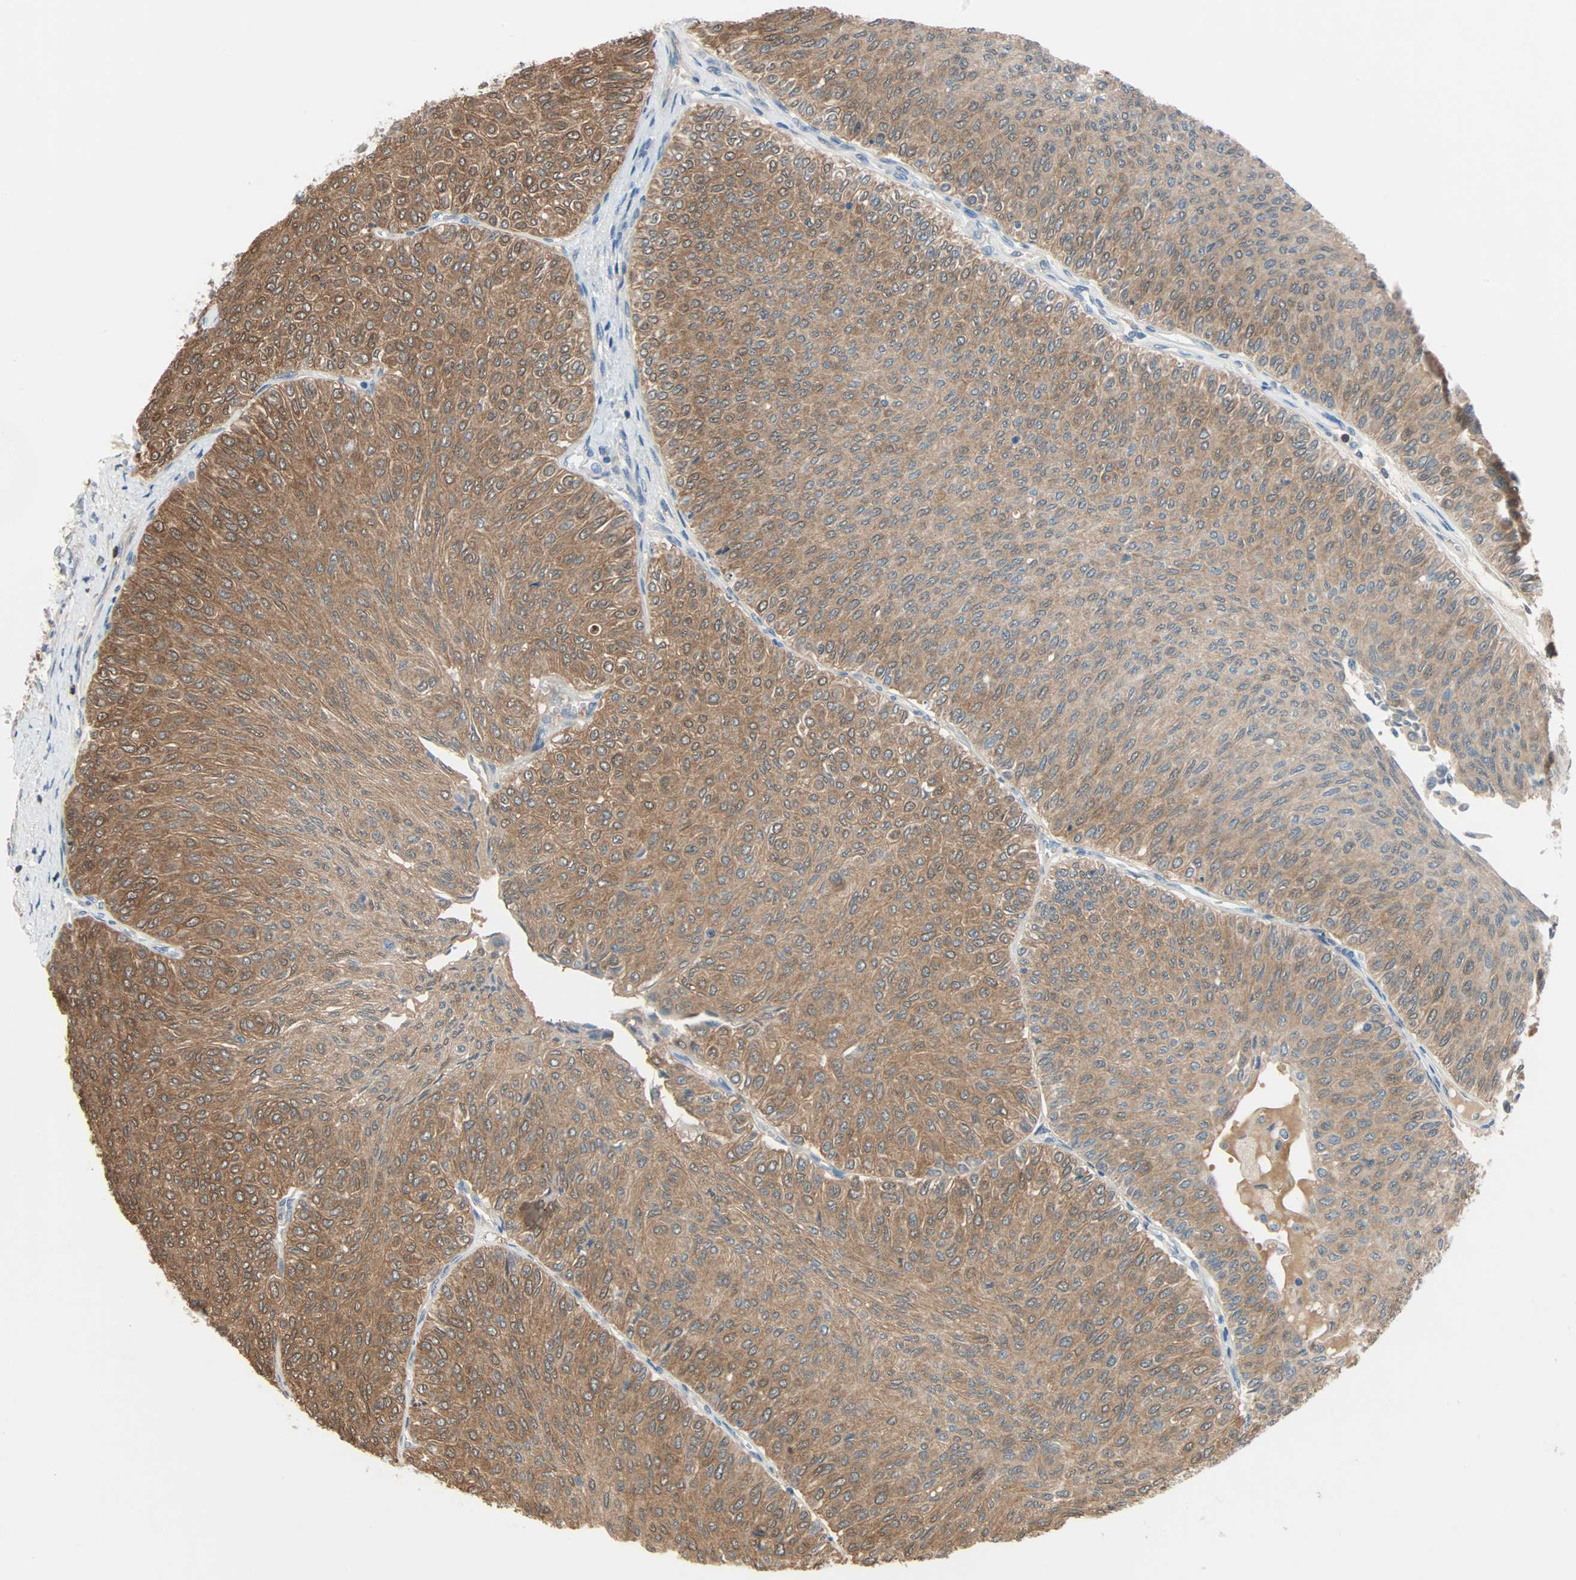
{"staining": {"intensity": "moderate", "quantity": ">75%", "location": "cytoplasmic/membranous"}, "tissue": "urothelial cancer", "cell_type": "Tumor cells", "image_type": "cancer", "snomed": [{"axis": "morphology", "description": "Urothelial carcinoma, Low grade"}, {"axis": "topography", "description": "Urinary bladder"}], "caption": "Immunohistochemistry (IHC) photomicrograph of neoplastic tissue: human low-grade urothelial carcinoma stained using immunohistochemistry (IHC) shows medium levels of moderate protein expression localized specifically in the cytoplasmic/membranous of tumor cells, appearing as a cytoplasmic/membranous brown color.", "gene": "TNFRSF12A", "patient": {"sex": "male", "age": 78}}